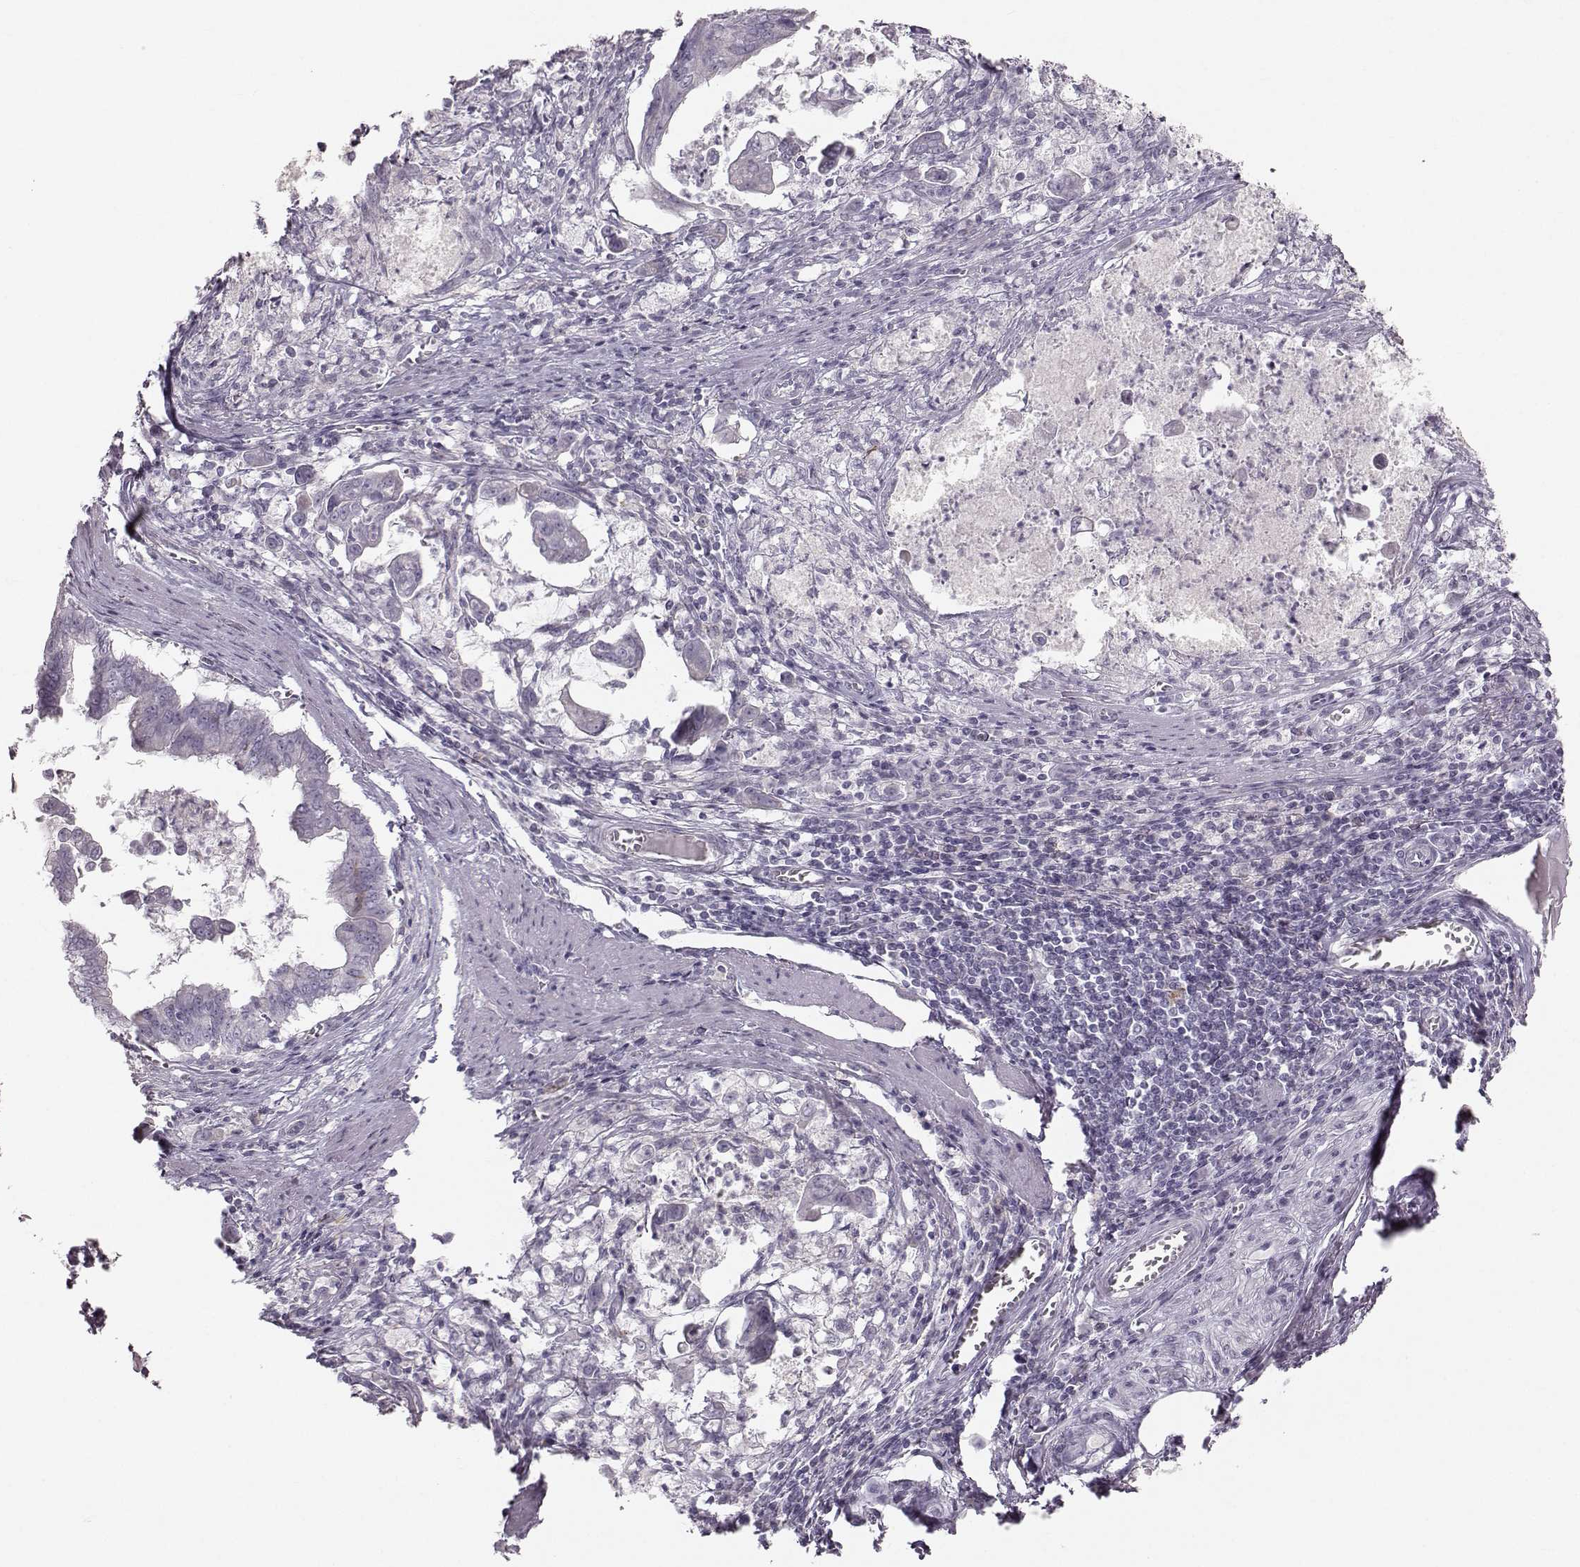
{"staining": {"intensity": "negative", "quantity": "none", "location": "none"}, "tissue": "stomach cancer", "cell_type": "Tumor cells", "image_type": "cancer", "snomed": [{"axis": "morphology", "description": "Adenocarcinoma, NOS"}, {"axis": "topography", "description": "Stomach, upper"}], "caption": "DAB immunohistochemical staining of human stomach adenocarcinoma demonstrates no significant expression in tumor cells.", "gene": "RUNDC3A", "patient": {"sex": "male", "age": 80}}